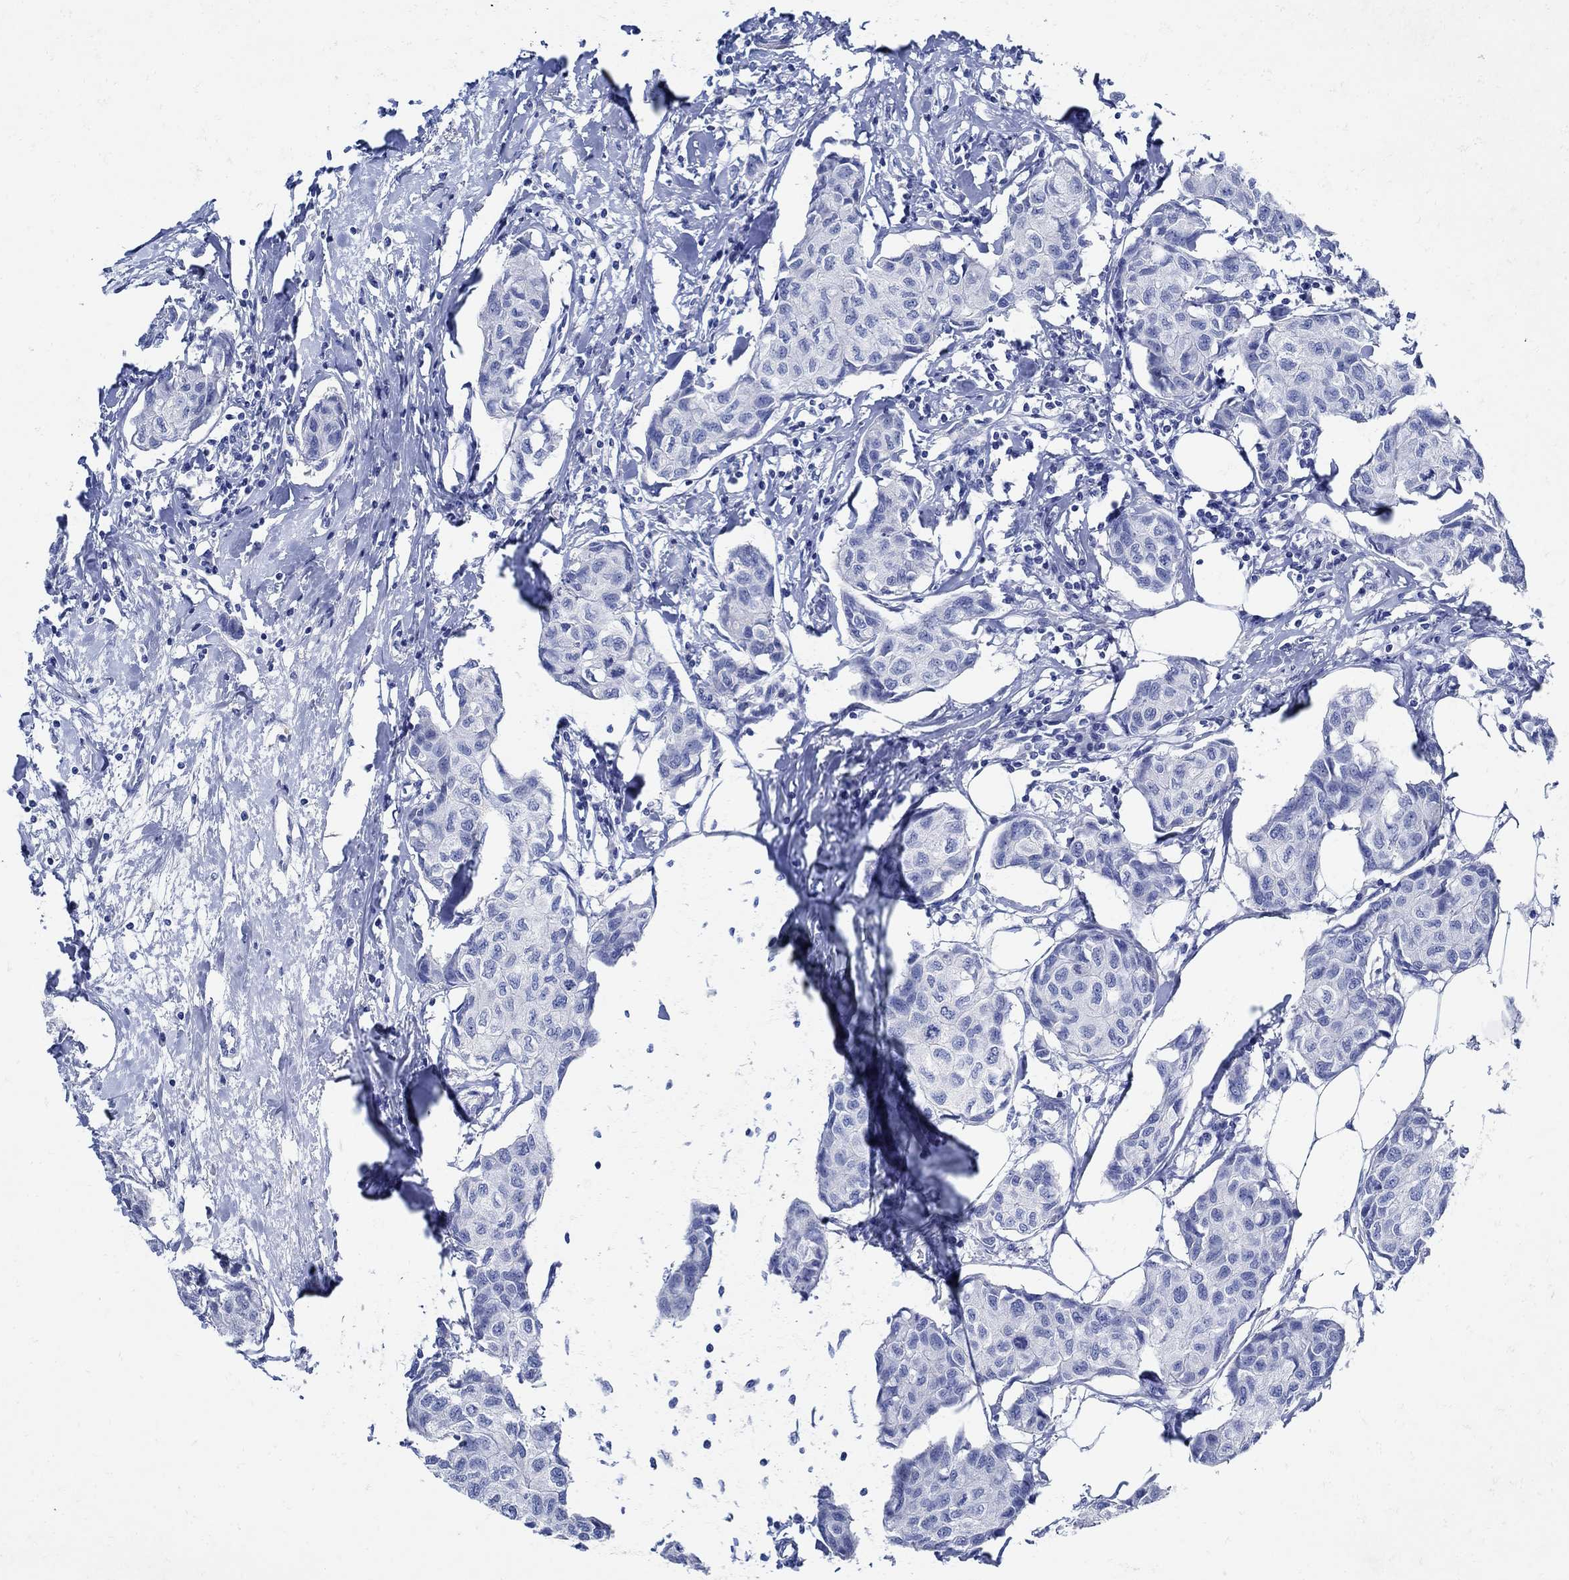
{"staining": {"intensity": "negative", "quantity": "none", "location": "none"}, "tissue": "breast cancer", "cell_type": "Tumor cells", "image_type": "cancer", "snomed": [{"axis": "morphology", "description": "Duct carcinoma"}, {"axis": "topography", "description": "Breast"}], "caption": "This is a image of immunohistochemistry staining of breast cancer, which shows no expression in tumor cells. Nuclei are stained in blue.", "gene": "NOS1", "patient": {"sex": "female", "age": 80}}